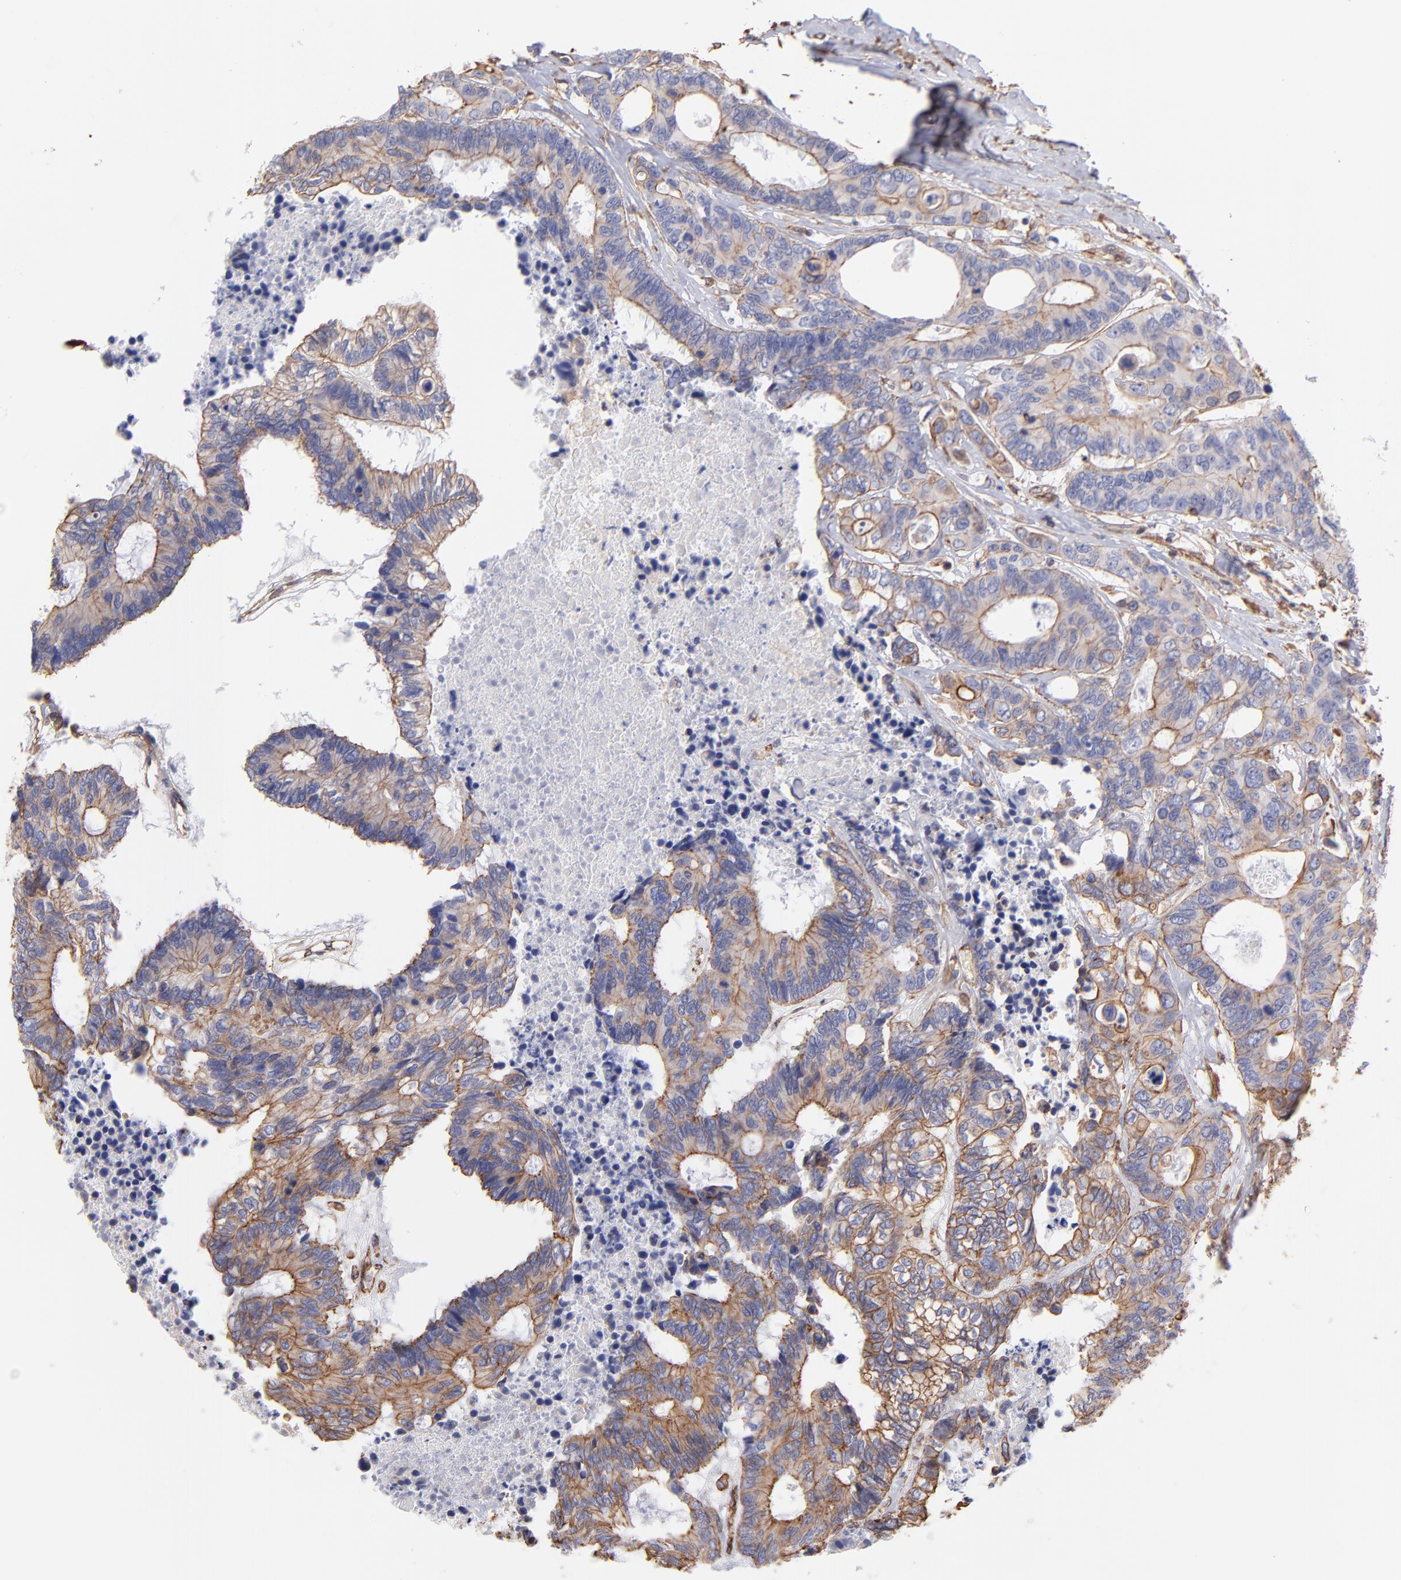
{"staining": {"intensity": "moderate", "quantity": ">75%", "location": "cytoplasmic/membranous"}, "tissue": "colorectal cancer", "cell_type": "Tumor cells", "image_type": "cancer", "snomed": [{"axis": "morphology", "description": "Adenocarcinoma, NOS"}, {"axis": "topography", "description": "Rectum"}], "caption": "Immunohistochemistry staining of colorectal cancer (adenocarcinoma), which displays medium levels of moderate cytoplasmic/membranous staining in approximately >75% of tumor cells indicating moderate cytoplasmic/membranous protein positivity. The staining was performed using DAB (3,3'-diaminobenzidine) (brown) for protein detection and nuclei were counterstained in hematoxylin (blue).", "gene": "PLEC", "patient": {"sex": "male", "age": 55}}